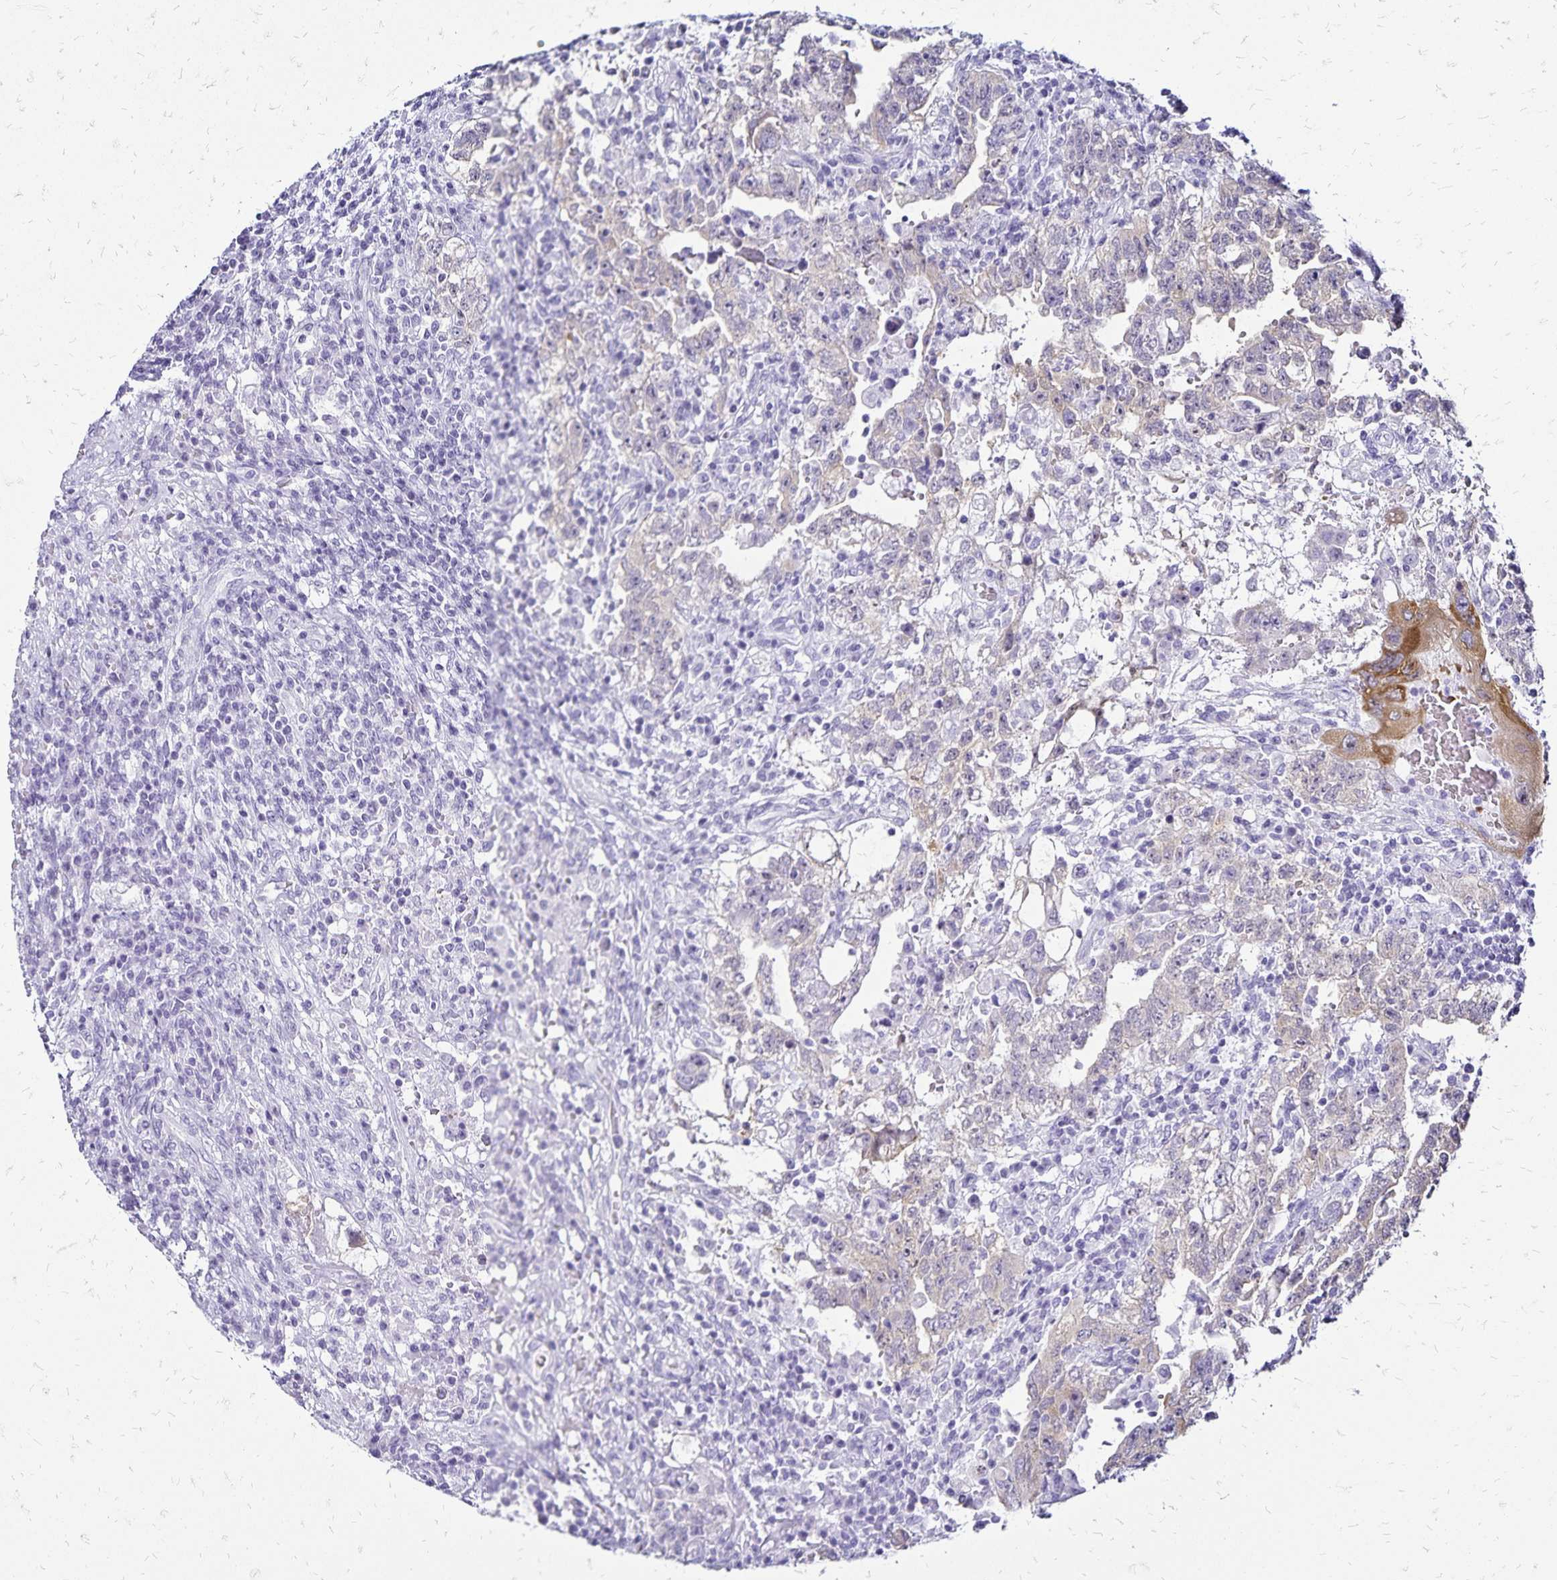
{"staining": {"intensity": "moderate", "quantity": "<25%", "location": "cytoplasmic/membranous"}, "tissue": "testis cancer", "cell_type": "Tumor cells", "image_type": "cancer", "snomed": [{"axis": "morphology", "description": "Carcinoma, Embryonal, NOS"}, {"axis": "topography", "description": "Testis"}], "caption": "Moderate cytoplasmic/membranous staining for a protein is seen in approximately <25% of tumor cells of testis cancer using immunohistochemistry.", "gene": "LIN28B", "patient": {"sex": "male", "age": 26}}